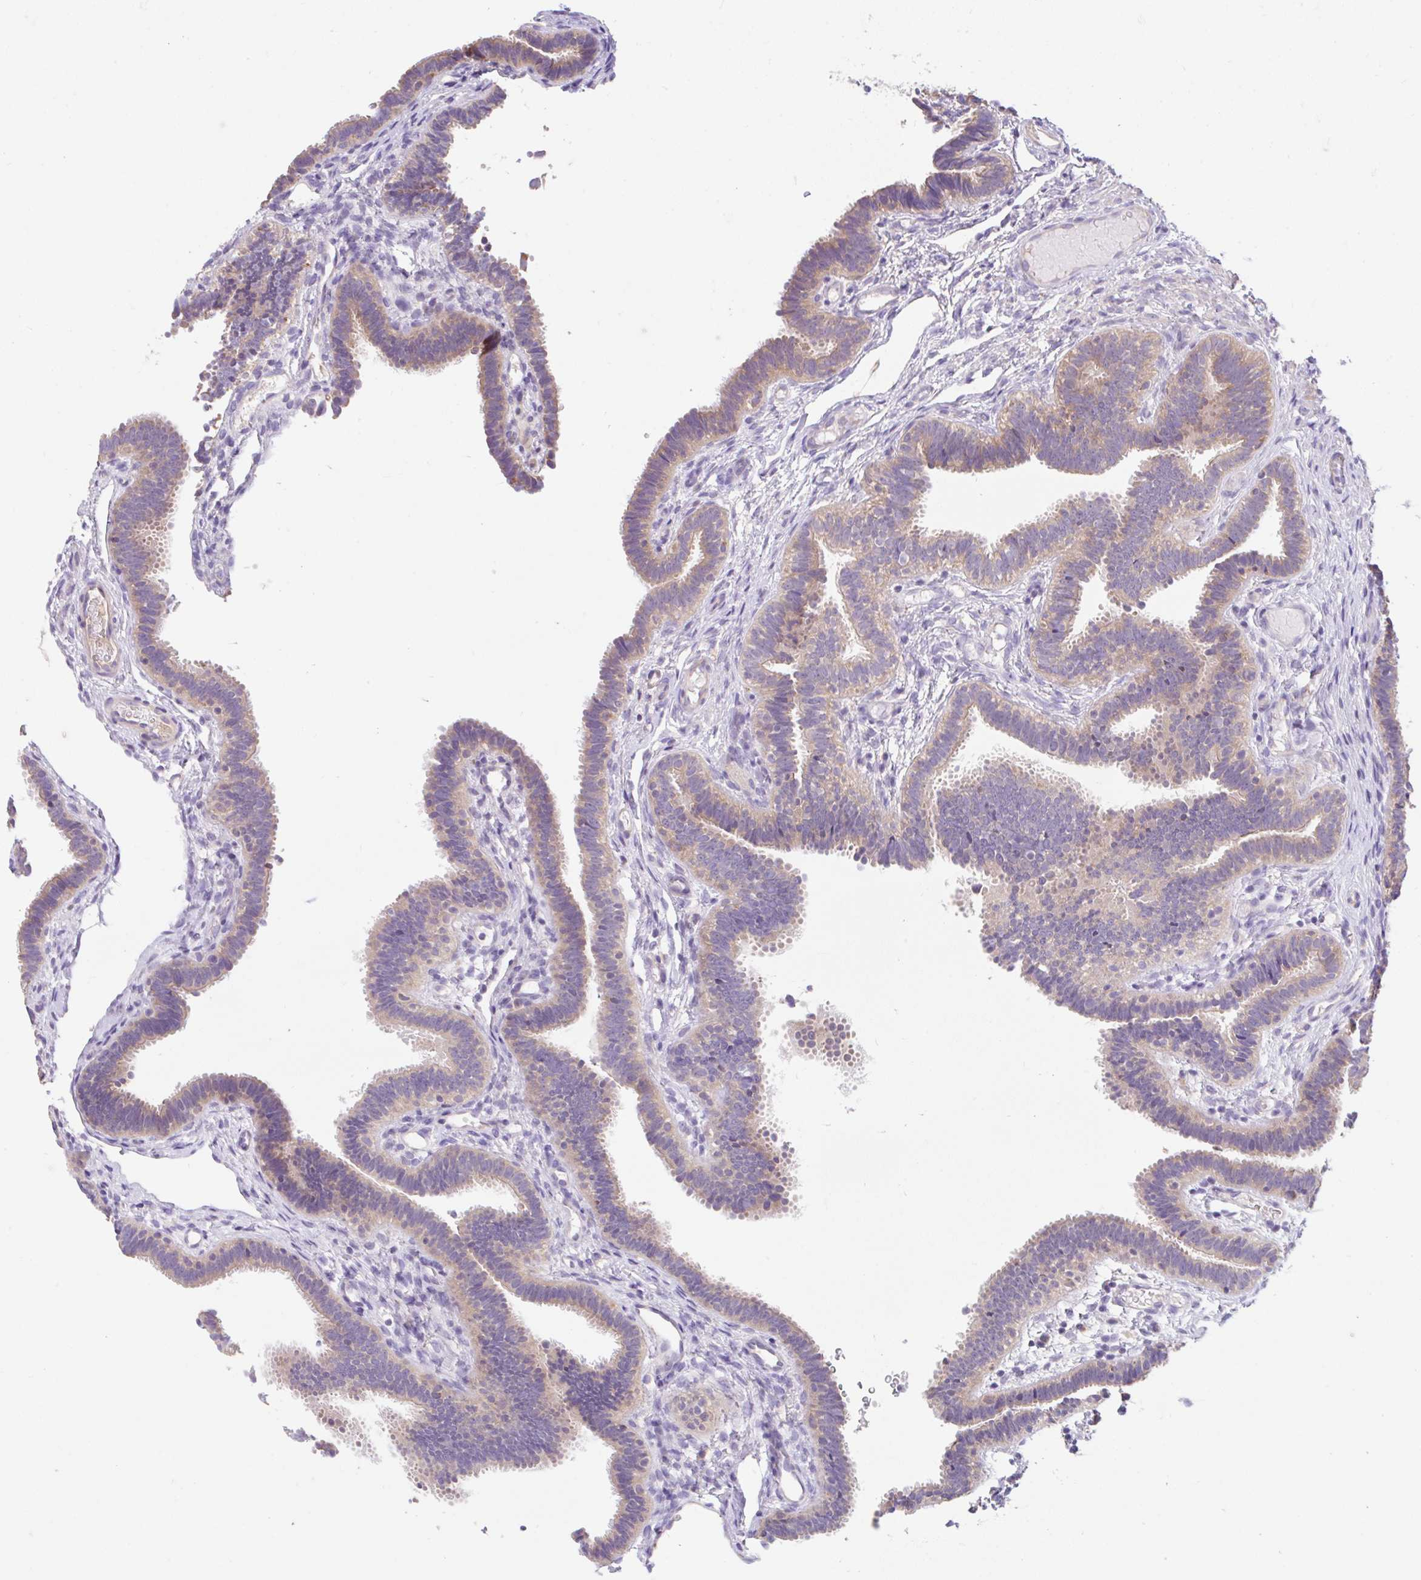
{"staining": {"intensity": "moderate", "quantity": "25%-75%", "location": "cytoplasmic/membranous"}, "tissue": "fallopian tube", "cell_type": "Glandular cells", "image_type": "normal", "snomed": [{"axis": "morphology", "description": "Normal tissue, NOS"}, {"axis": "topography", "description": "Fallopian tube"}], "caption": "Fallopian tube stained with DAB immunohistochemistry shows medium levels of moderate cytoplasmic/membranous positivity in about 25%-75% of glandular cells.", "gene": "RALBP1", "patient": {"sex": "female", "age": 37}}